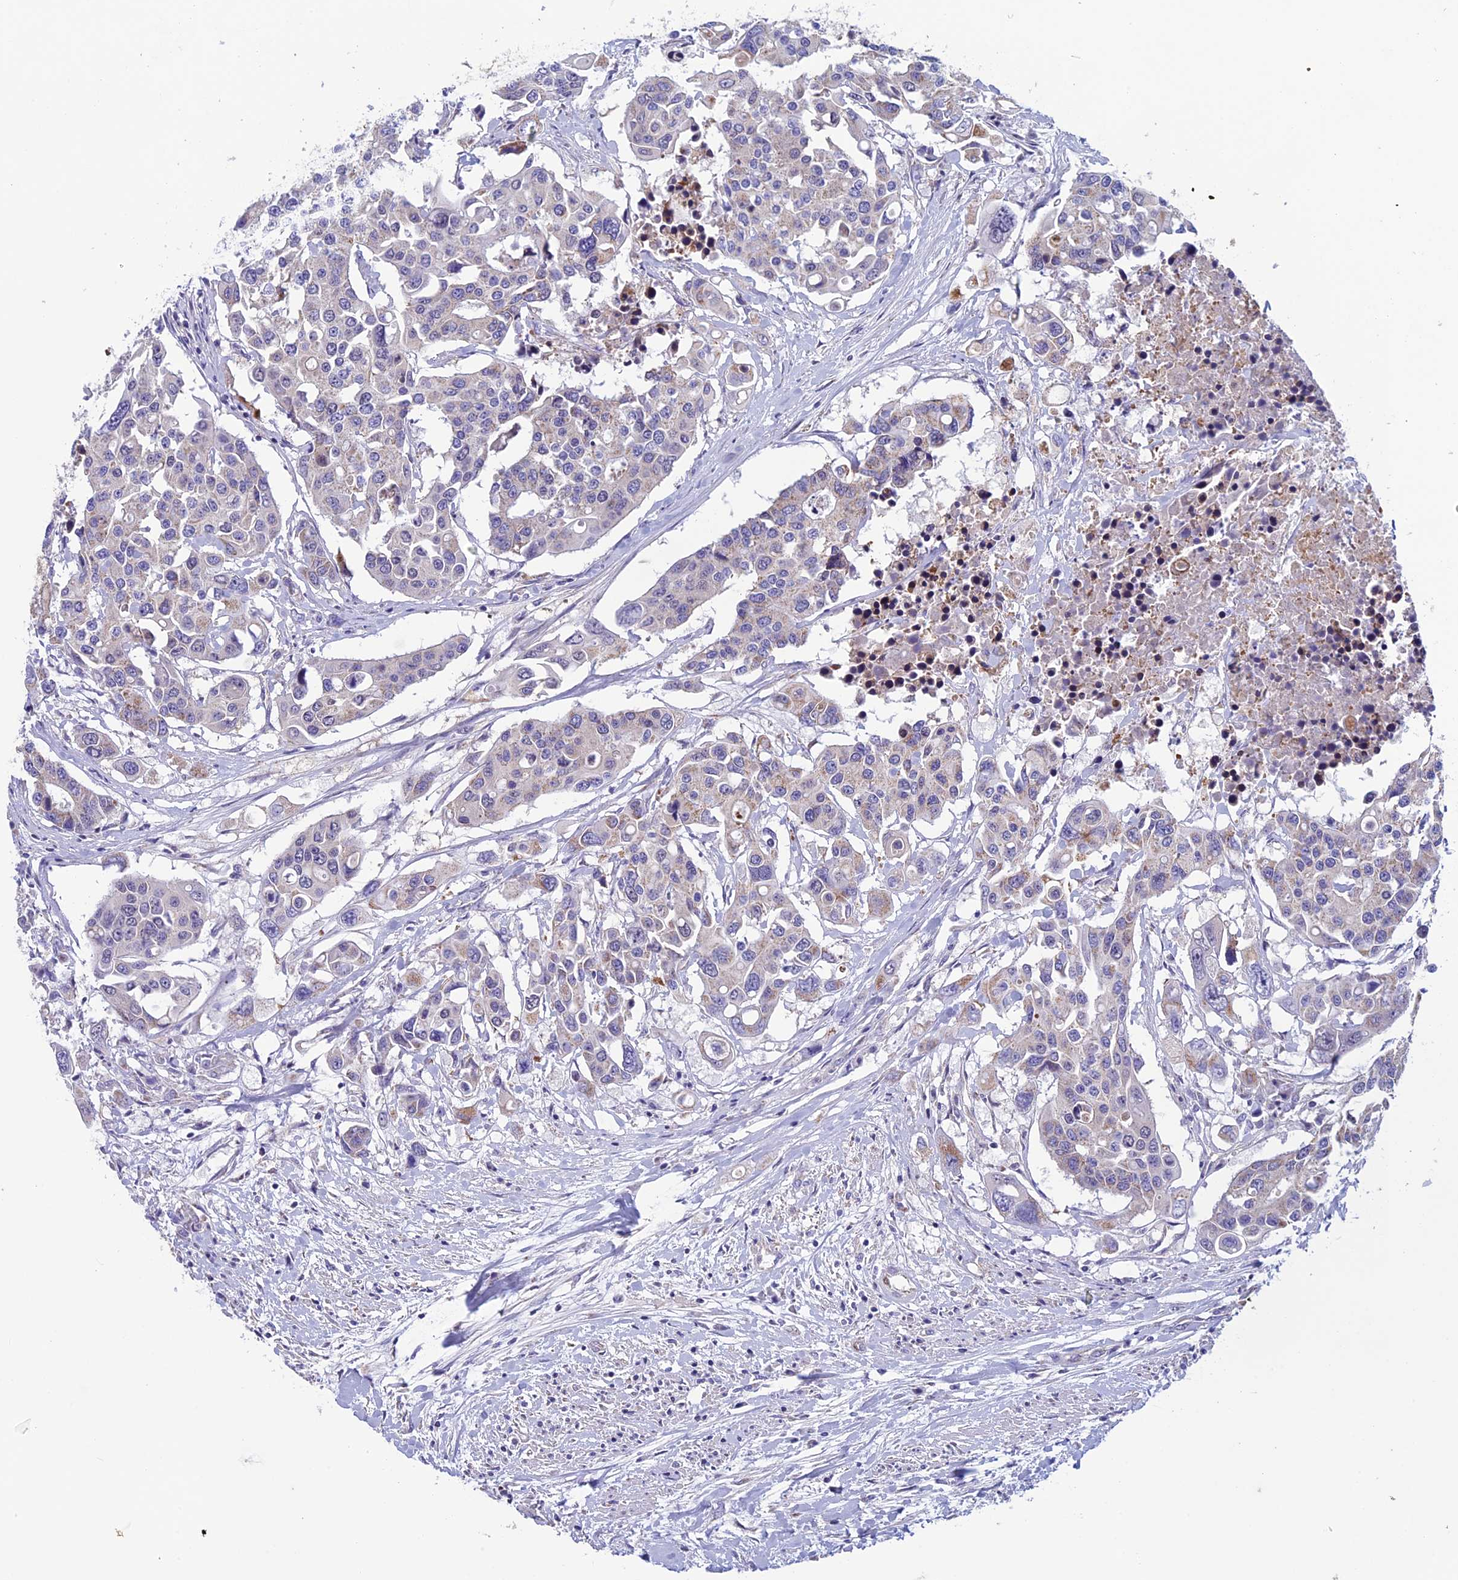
{"staining": {"intensity": "weak", "quantity": "<25%", "location": "cytoplasmic/membranous"}, "tissue": "colorectal cancer", "cell_type": "Tumor cells", "image_type": "cancer", "snomed": [{"axis": "morphology", "description": "Adenocarcinoma, NOS"}, {"axis": "topography", "description": "Colon"}], "caption": "Tumor cells are negative for brown protein staining in colorectal cancer.", "gene": "MFSD12", "patient": {"sex": "male", "age": 77}}